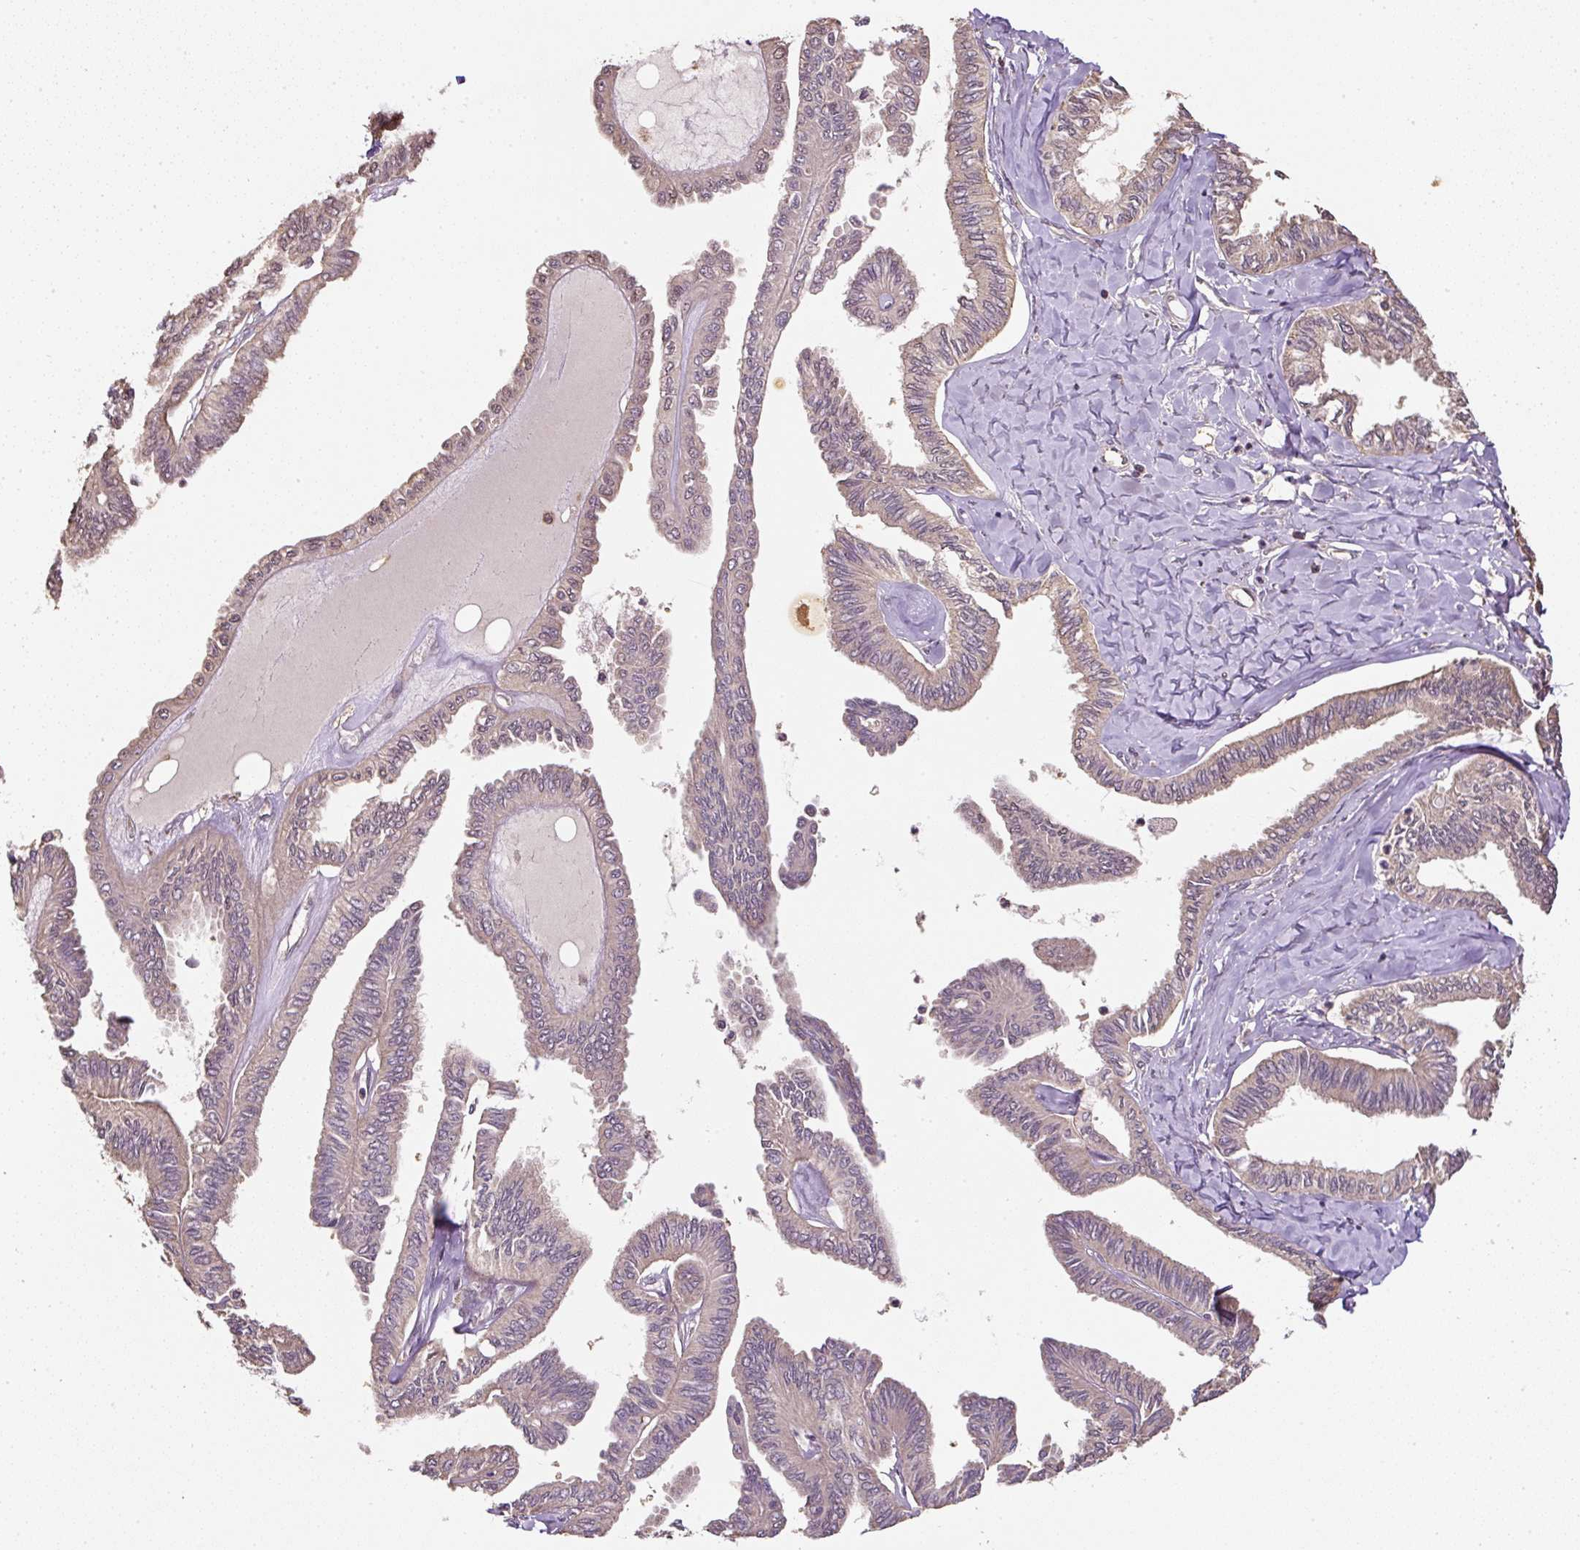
{"staining": {"intensity": "weak", "quantity": "25%-75%", "location": "cytoplasmic/membranous,nuclear"}, "tissue": "ovarian cancer", "cell_type": "Tumor cells", "image_type": "cancer", "snomed": [{"axis": "morphology", "description": "Carcinoma, endometroid"}, {"axis": "topography", "description": "Ovary"}], "caption": "Weak cytoplasmic/membranous and nuclear protein expression is present in about 25%-75% of tumor cells in ovarian endometroid carcinoma. (Stains: DAB (3,3'-diaminobenzidine) in brown, nuclei in blue, Microscopy: brightfield microscopy at high magnification).", "gene": "TMEM170B", "patient": {"sex": "female", "age": 70}}